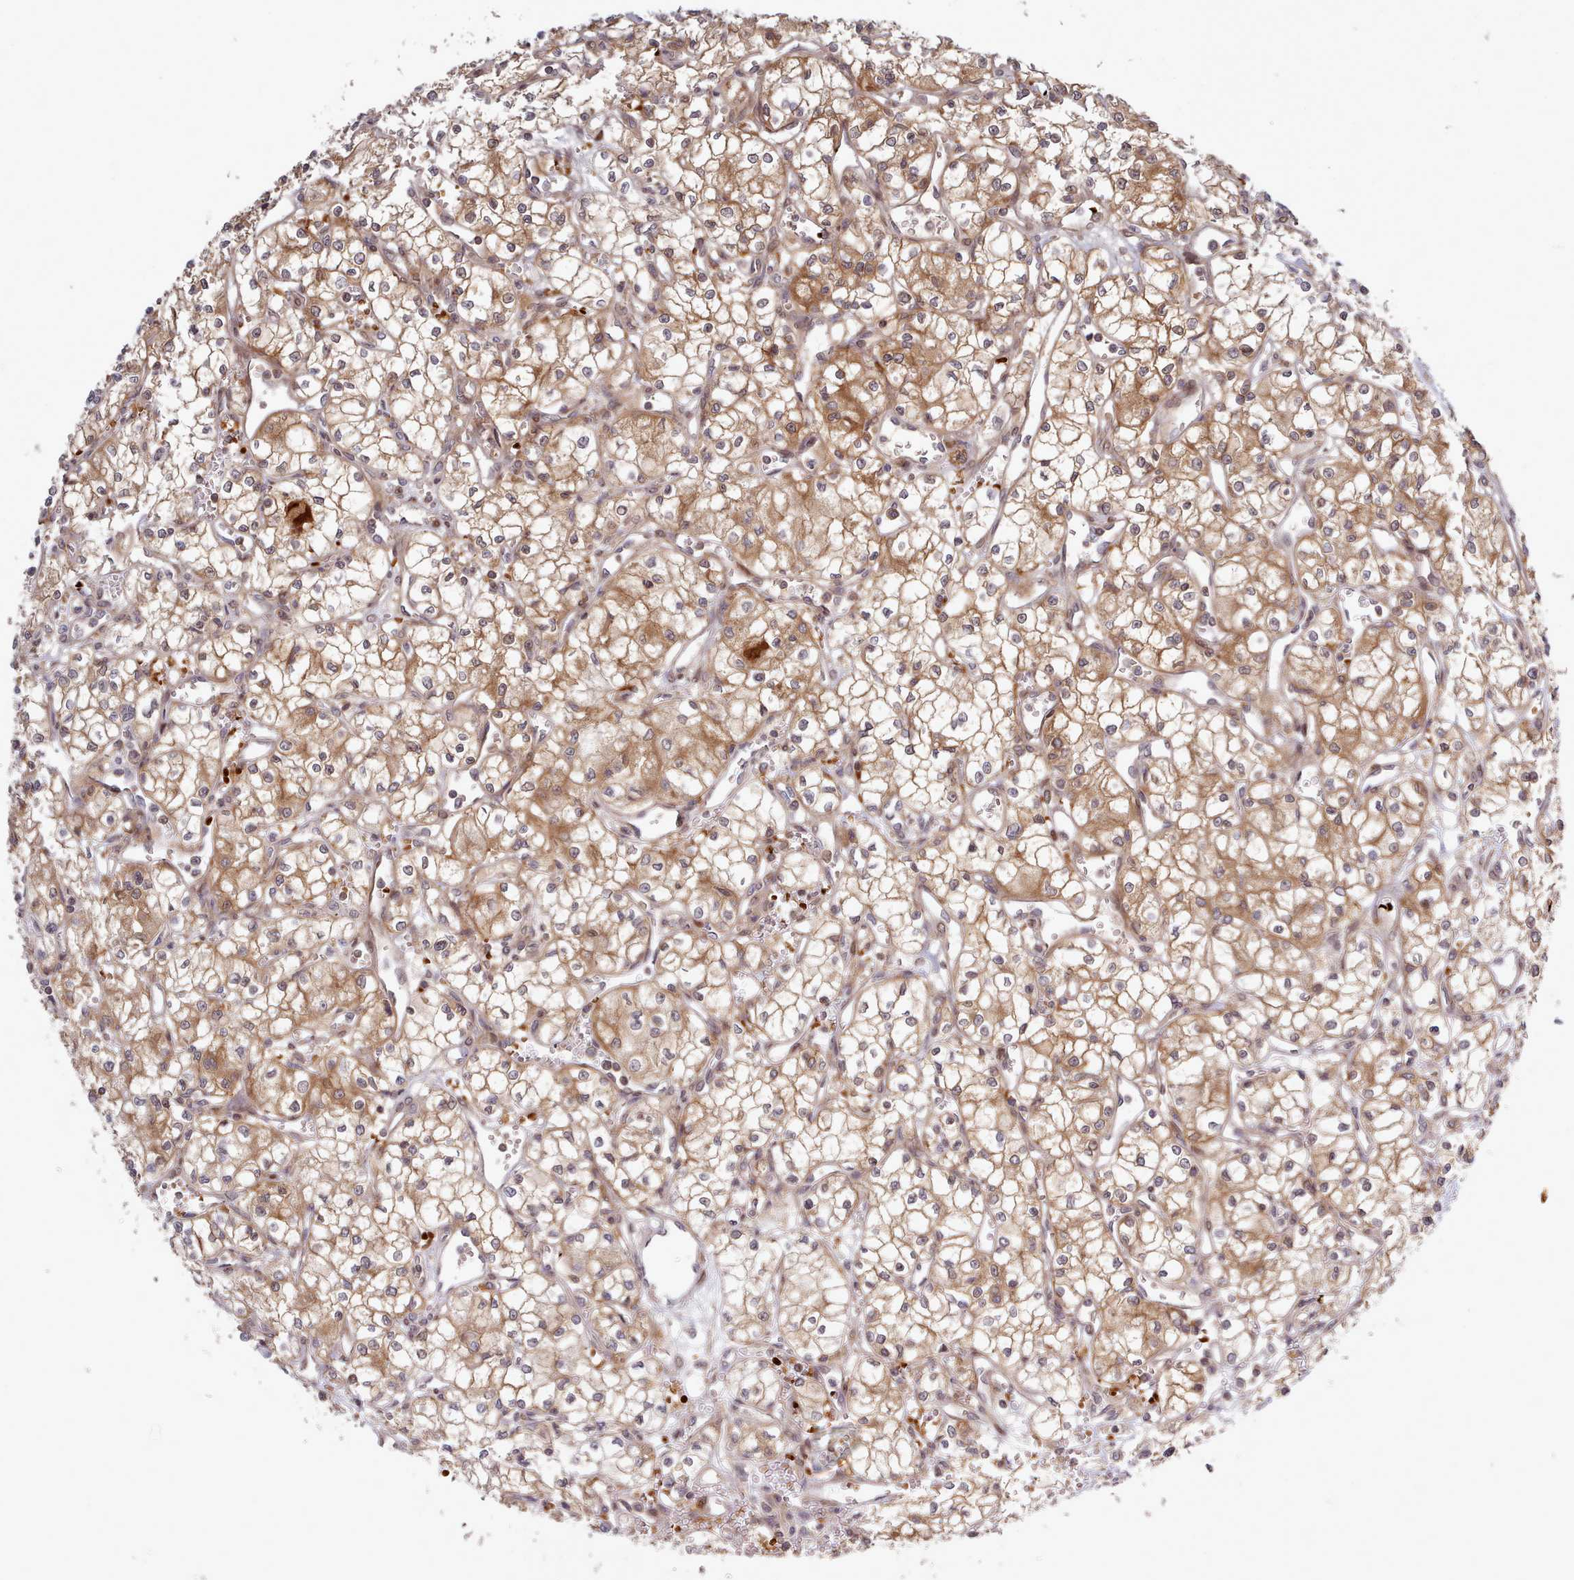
{"staining": {"intensity": "moderate", "quantity": ">75%", "location": "cytoplasmic/membranous"}, "tissue": "renal cancer", "cell_type": "Tumor cells", "image_type": "cancer", "snomed": [{"axis": "morphology", "description": "Adenocarcinoma, NOS"}, {"axis": "topography", "description": "Kidney"}], "caption": "Immunohistochemical staining of renal adenocarcinoma demonstrates medium levels of moderate cytoplasmic/membranous expression in about >75% of tumor cells.", "gene": "UBE2G1", "patient": {"sex": "male", "age": 59}}